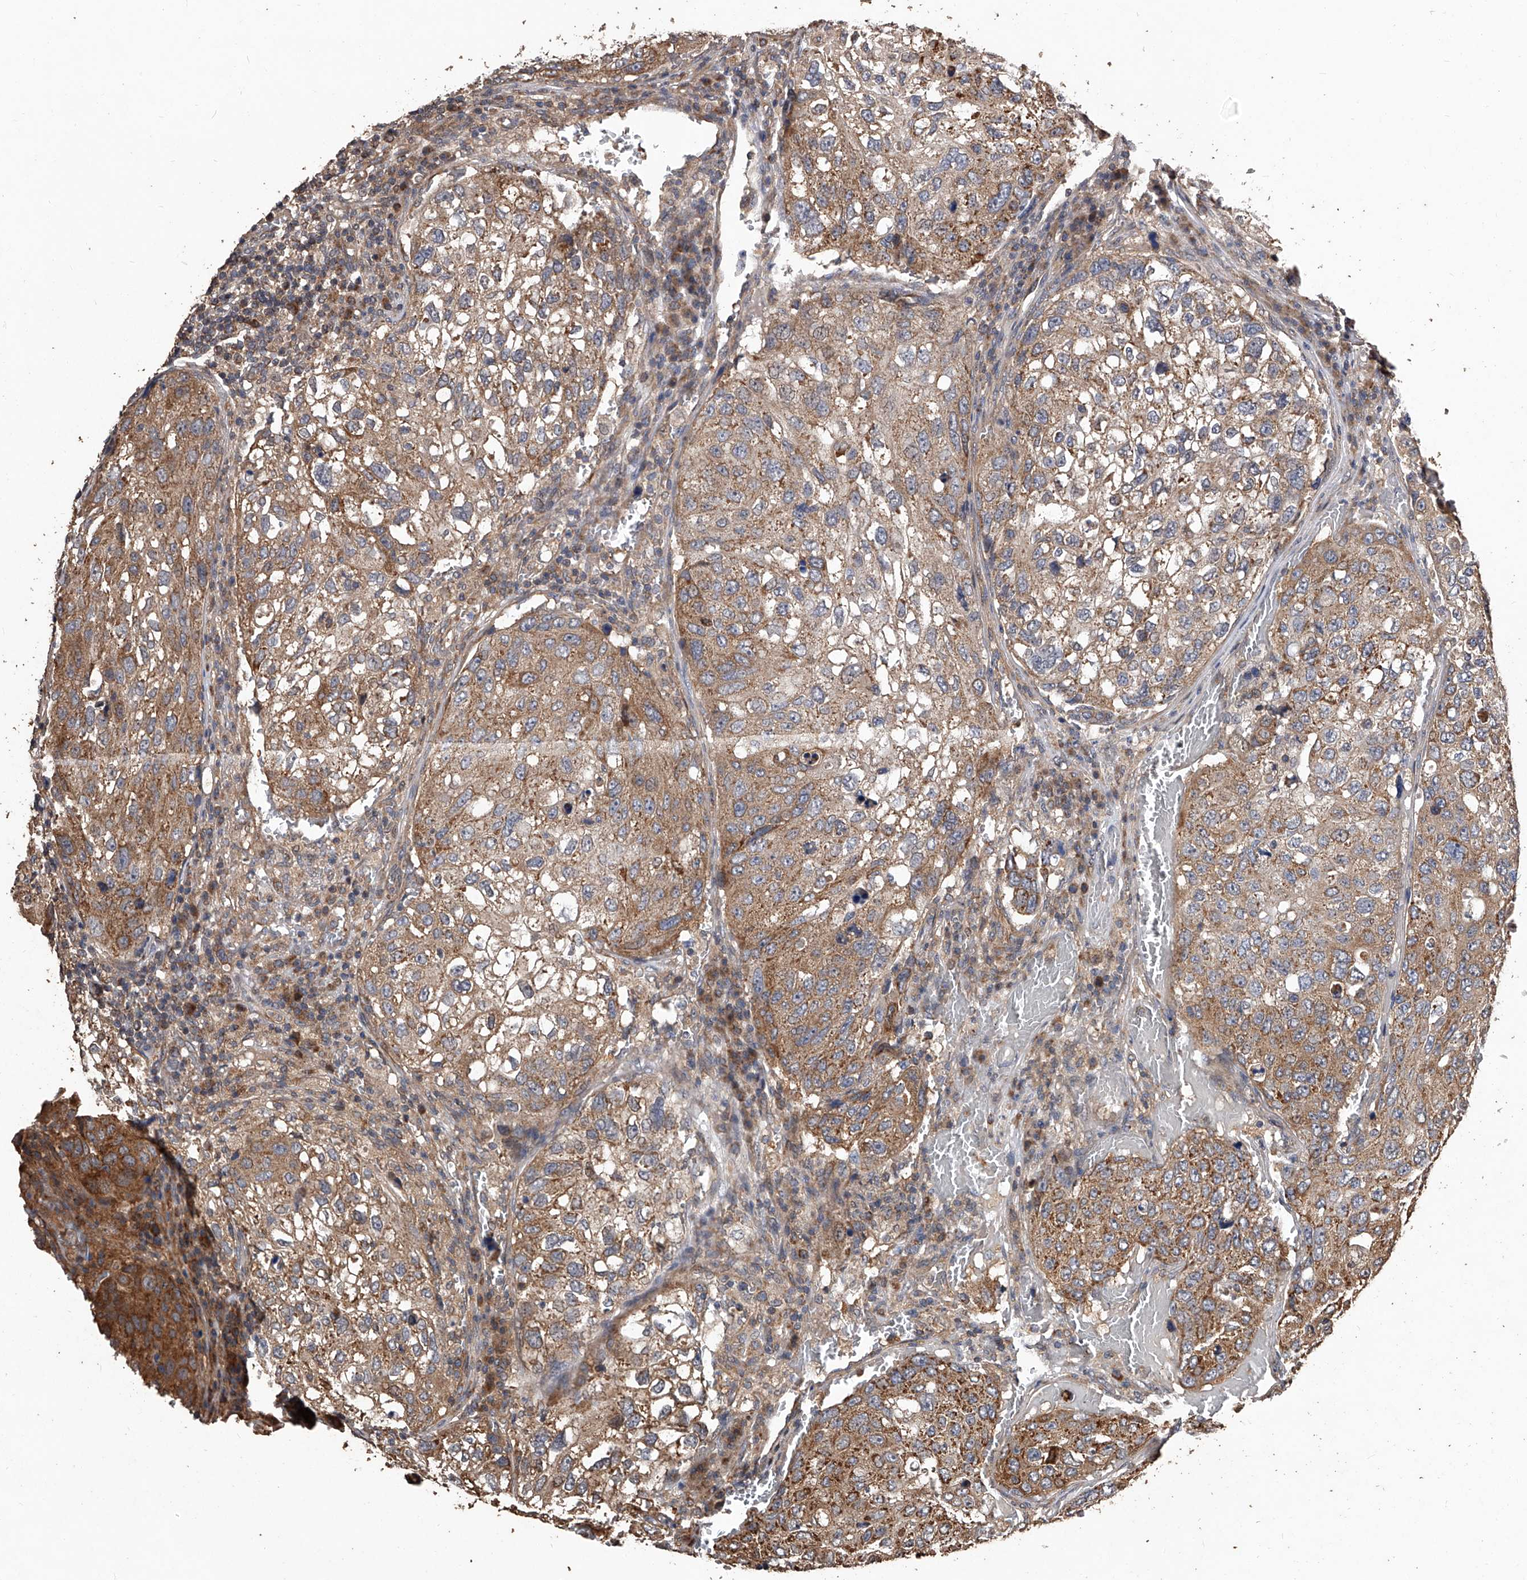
{"staining": {"intensity": "moderate", "quantity": ">75%", "location": "cytoplasmic/membranous"}, "tissue": "urothelial cancer", "cell_type": "Tumor cells", "image_type": "cancer", "snomed": [{"axis": "morphology", "description": "Urothelial carcinoma, High grade"}, {"axis": "topography", "description": "Lymph node"}, {"axis": "topography", "description": "Urinary bladder"}], "caption": "Urothelial cancer stained for a protein (brown) shows moderate cytoplasmic/membranous positive positivity in approximately >75% of tumor cells.", "gene": "LTV1", "patient": {"sex": "male", "age": 51}}